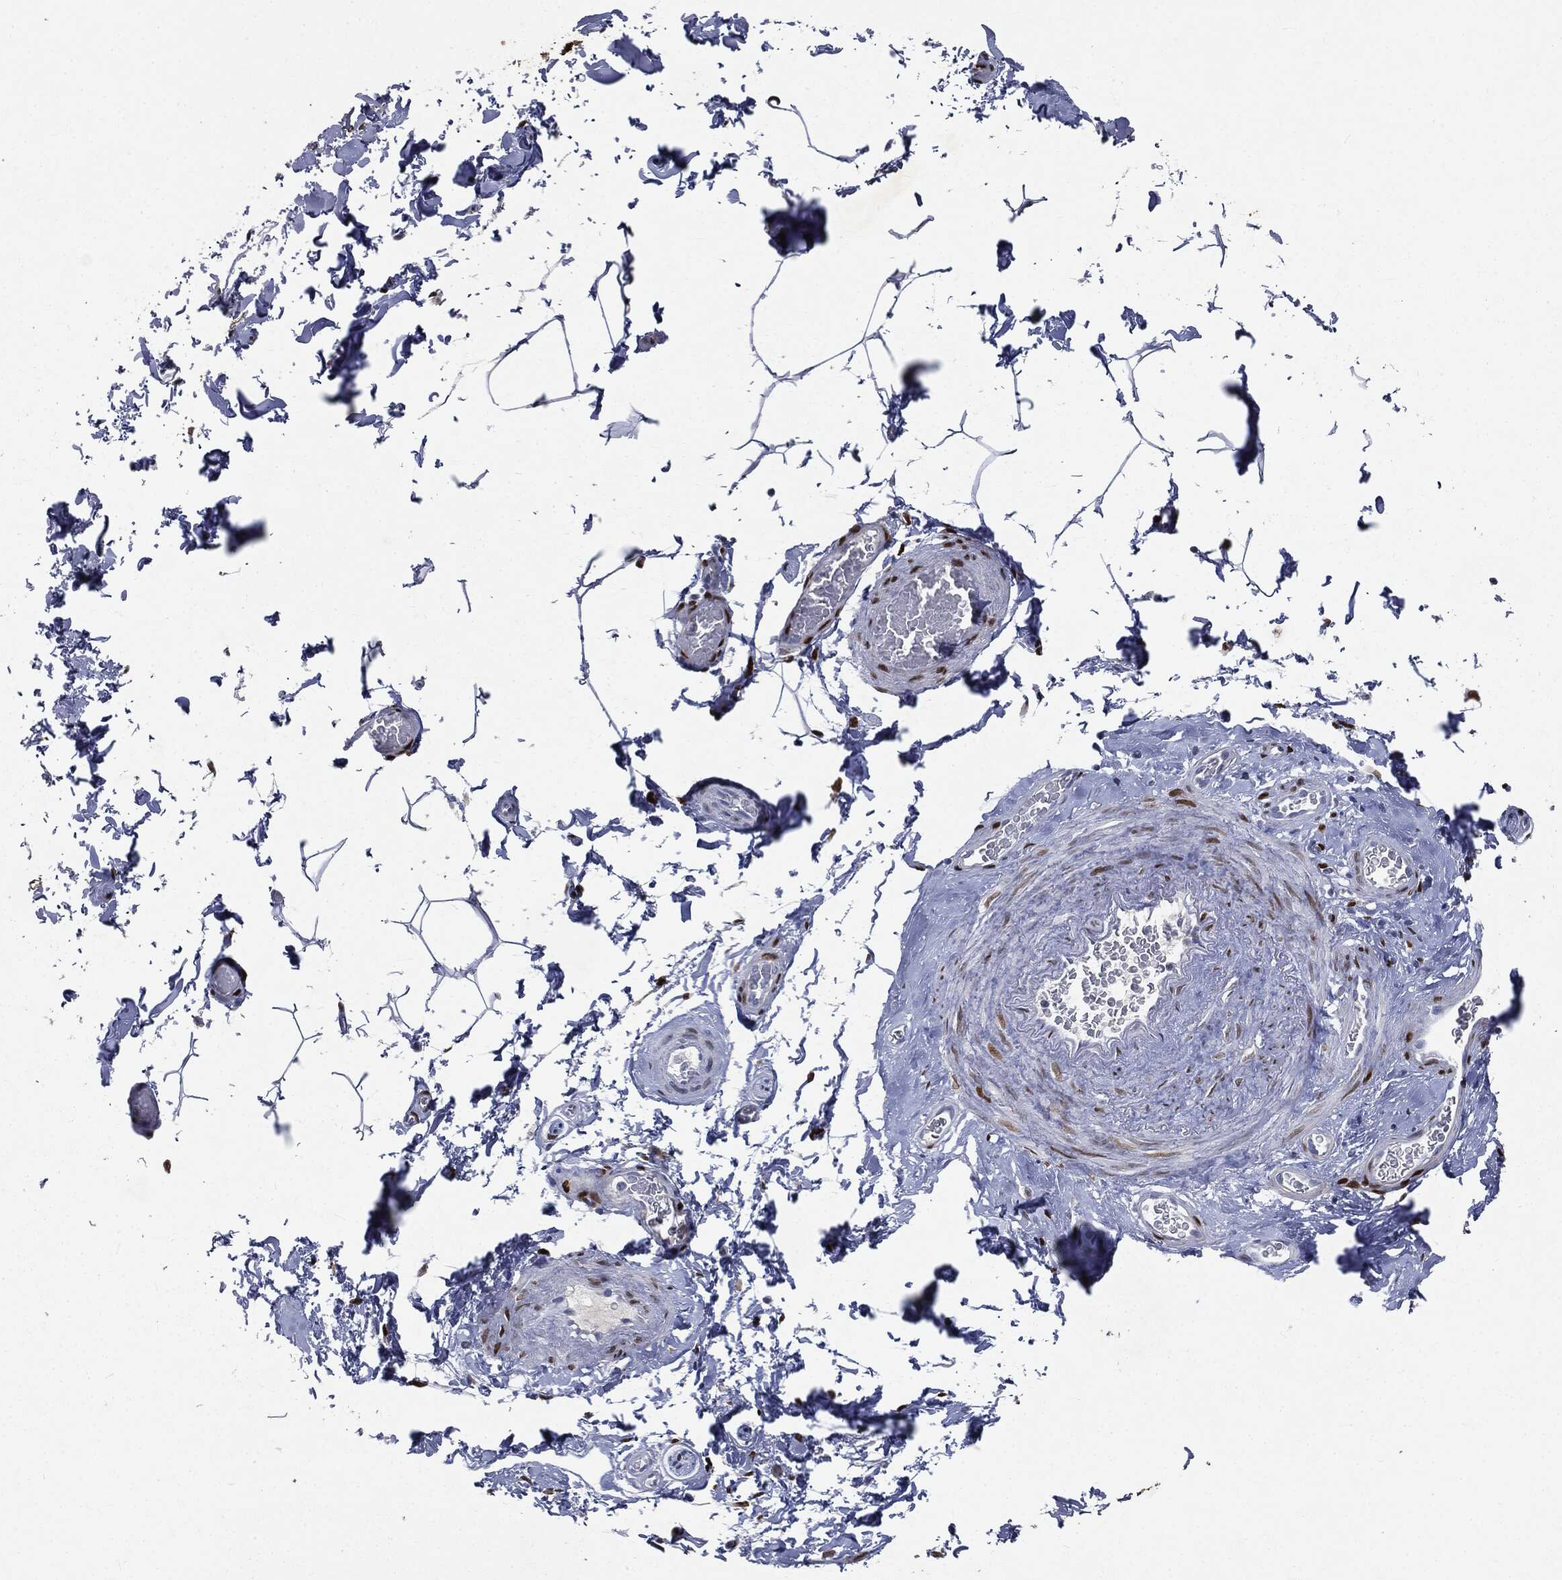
{"staining": {"intensity": "negative", "quantity": "none", "location": "none"}, "tissue": "adipose tissue", "cell_type": "Adipocytes", "image_type": "normal", "snomed": [{"axis": "morphology", "description": "Normal tissue, NOS"}, {"axis": "topography", "description": "Soft tissue"}, {"axis": "topography", "description": "Vascular tissue"}], "caption": "Immunohistochemistry of unremarkable human adipose tissue exhibits no positivity in adipocytes.", "gene": "CASD1", "patient": {"sex": "male", "age": 41}}